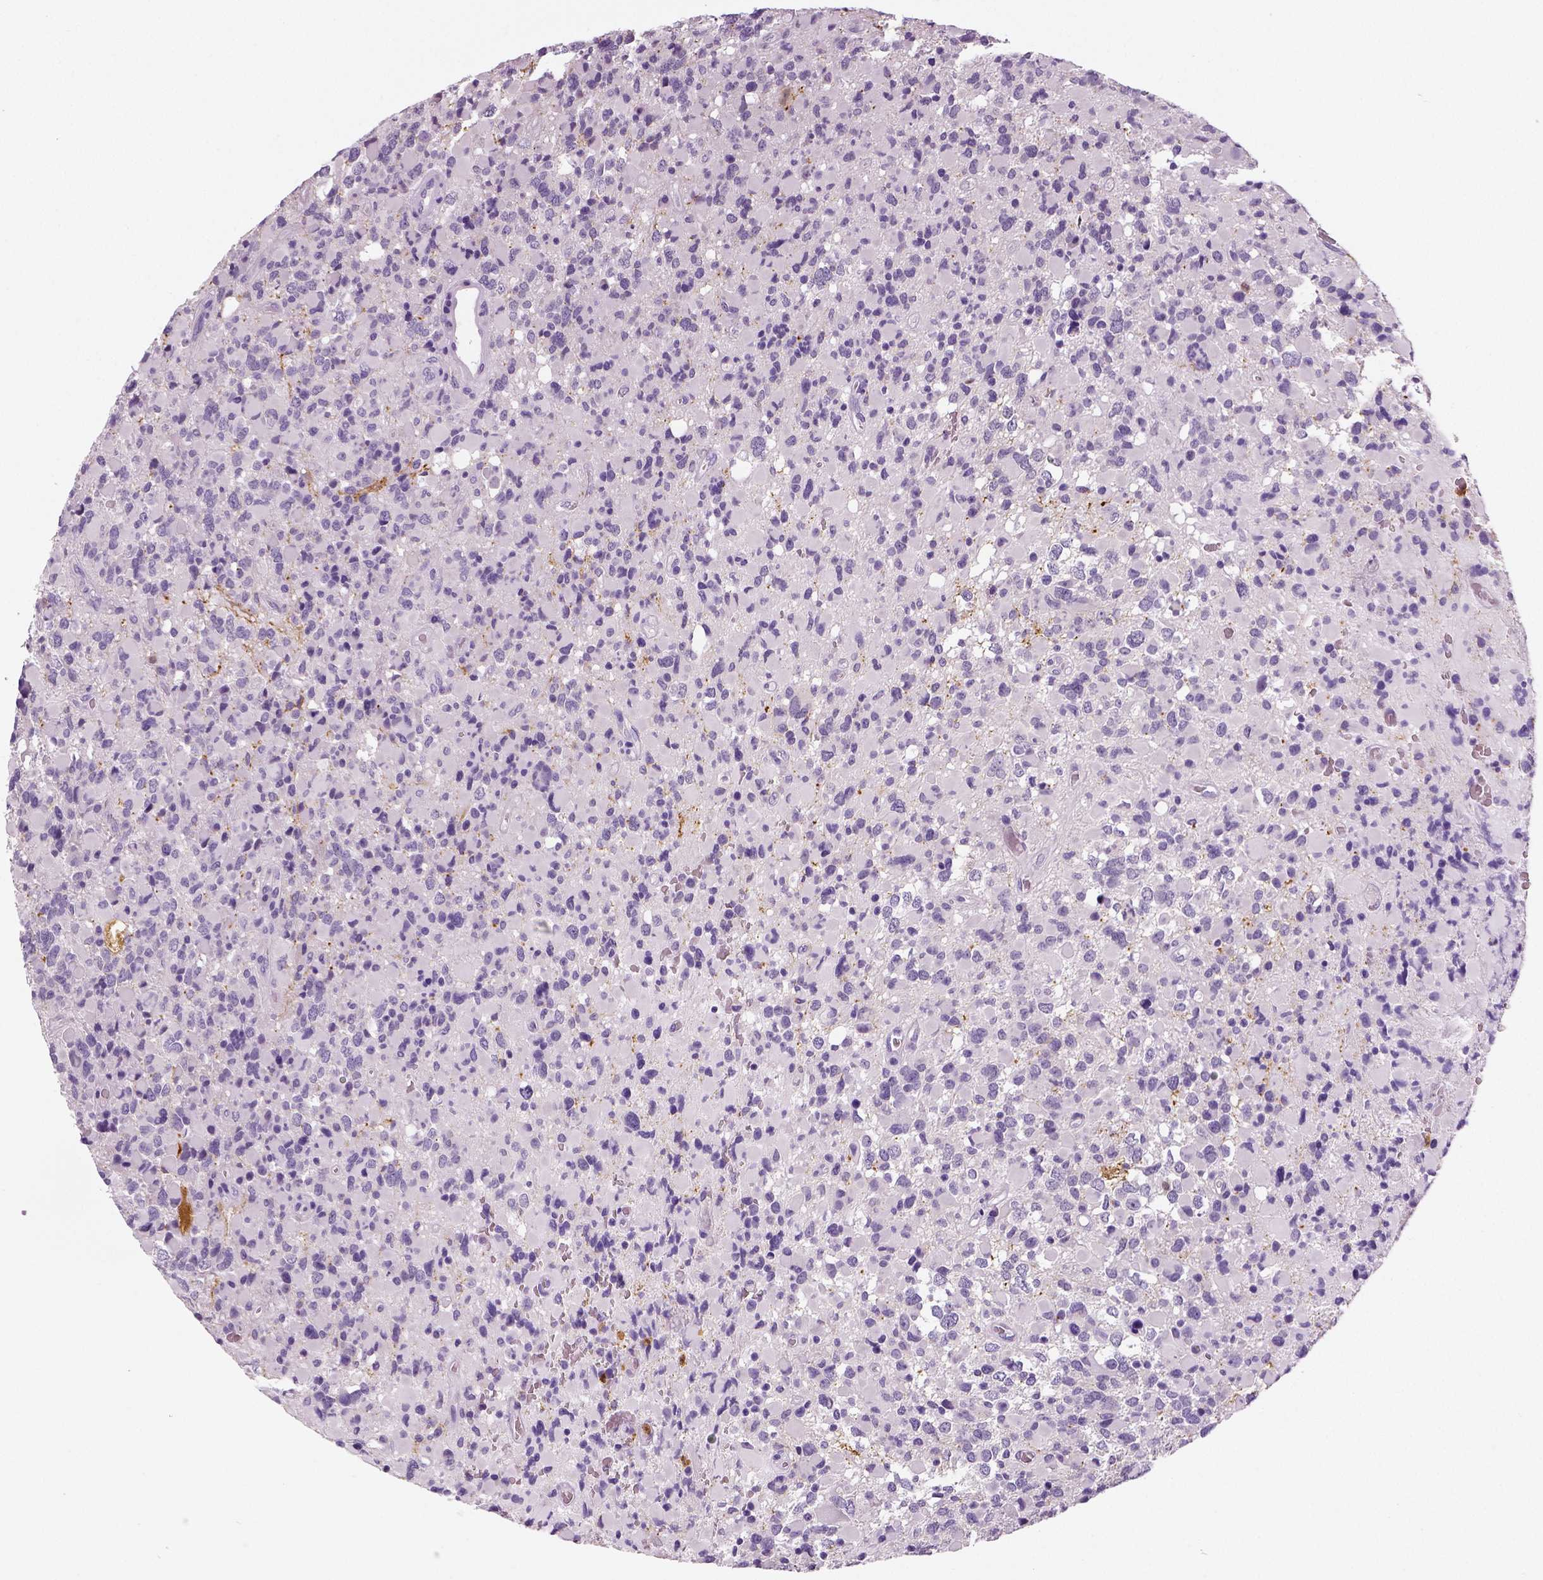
{"staining": {"intensity": "negative", "quantity": "none", "location": "none"}, "tissue": "glioma", "cell_type": "Tumor cells", "image_type": "cancer", "snomed": [{"axis": "morphology", "description": "Glioma, malignant, High grade"}, {"axis": "topography", "description": "Brain"}], "caption": "This is a histopathology image of immunohistochemistry staining of glioma, which shows no expression in tumor cells. (DAB immunohistochemistry (IHC) with hematoxylin counter stain).", "gene": "NECAB2", "patient": {"sex": "female", "age": 40}}